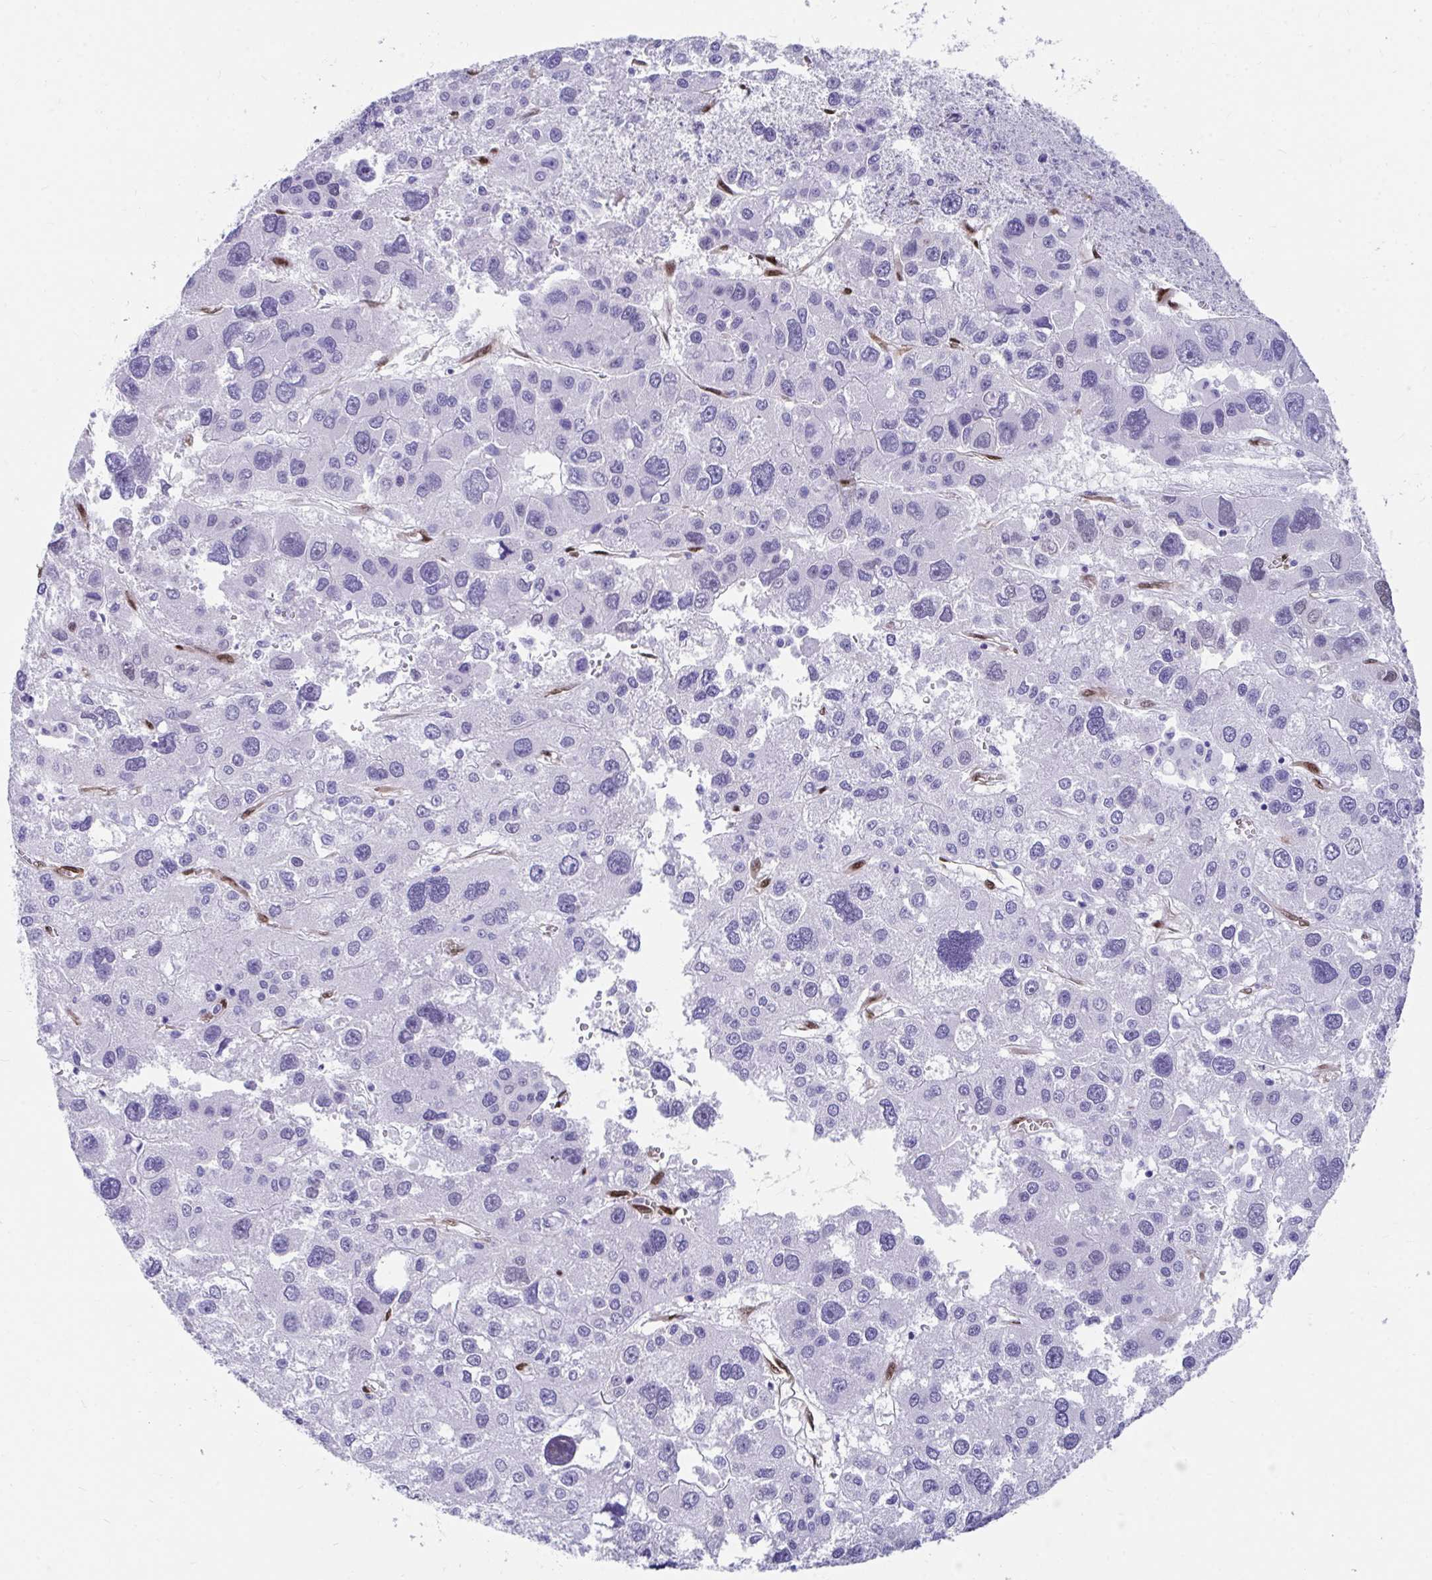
{"staining": {"intensity": "negative", "quantity": "none", "location": "none"}, "tissue": "liver cancer", "cell_type": "Tumor cells", "image_type": "cancer", "snomed": [{"axis": "morphology", "description": "Carcinoma, Hepatocellular, NOS"}, {"axis": "topography", "description": "Liver"}], "caption": "Immunohistochemical staining of human liver hepatocellular carcinoma shows no significant expression in tumor cells. (DAB (3,3'-diaminobenzidine) immunohistochemistry (IHC), high magnification).", "gene": "RBPMS", "patient": {"sex": "male", "age": 73}}